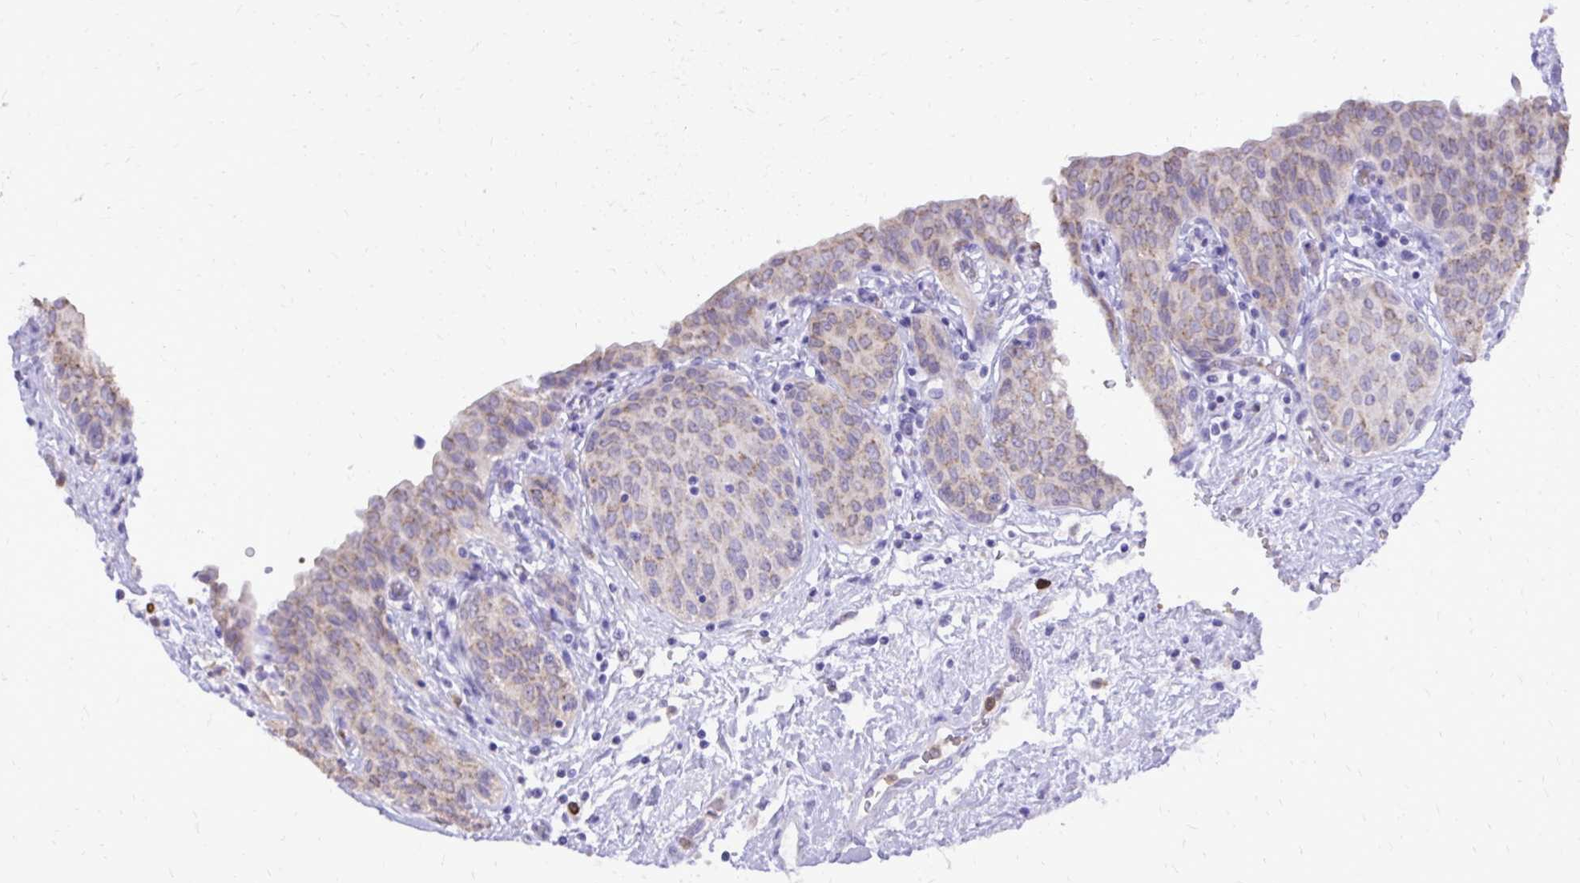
{"staining": {"intensity": "weak", "quantity": "25%-75%", "location": "cytoplasmic/membranous"}, "tissue": "urinary bladder", "cell_type": "Urothelial cells", "image_type": "normal", "snomed": [{"axis": "morphology", "description": "Normal tissue, NOS"}, {"axis": "topography", "description": "Urinary bladder"}], "caption": "Urothelial cells exhibit low levels of weak cytoplasmic/membranous expression in approximately 25%-75% of cells in benign human urinary bladder. (brown staining indicates protein expression, while blue staining denotes nuclei).", "gene": "CAT", "patient": {"sex": "male", "age": 68}}